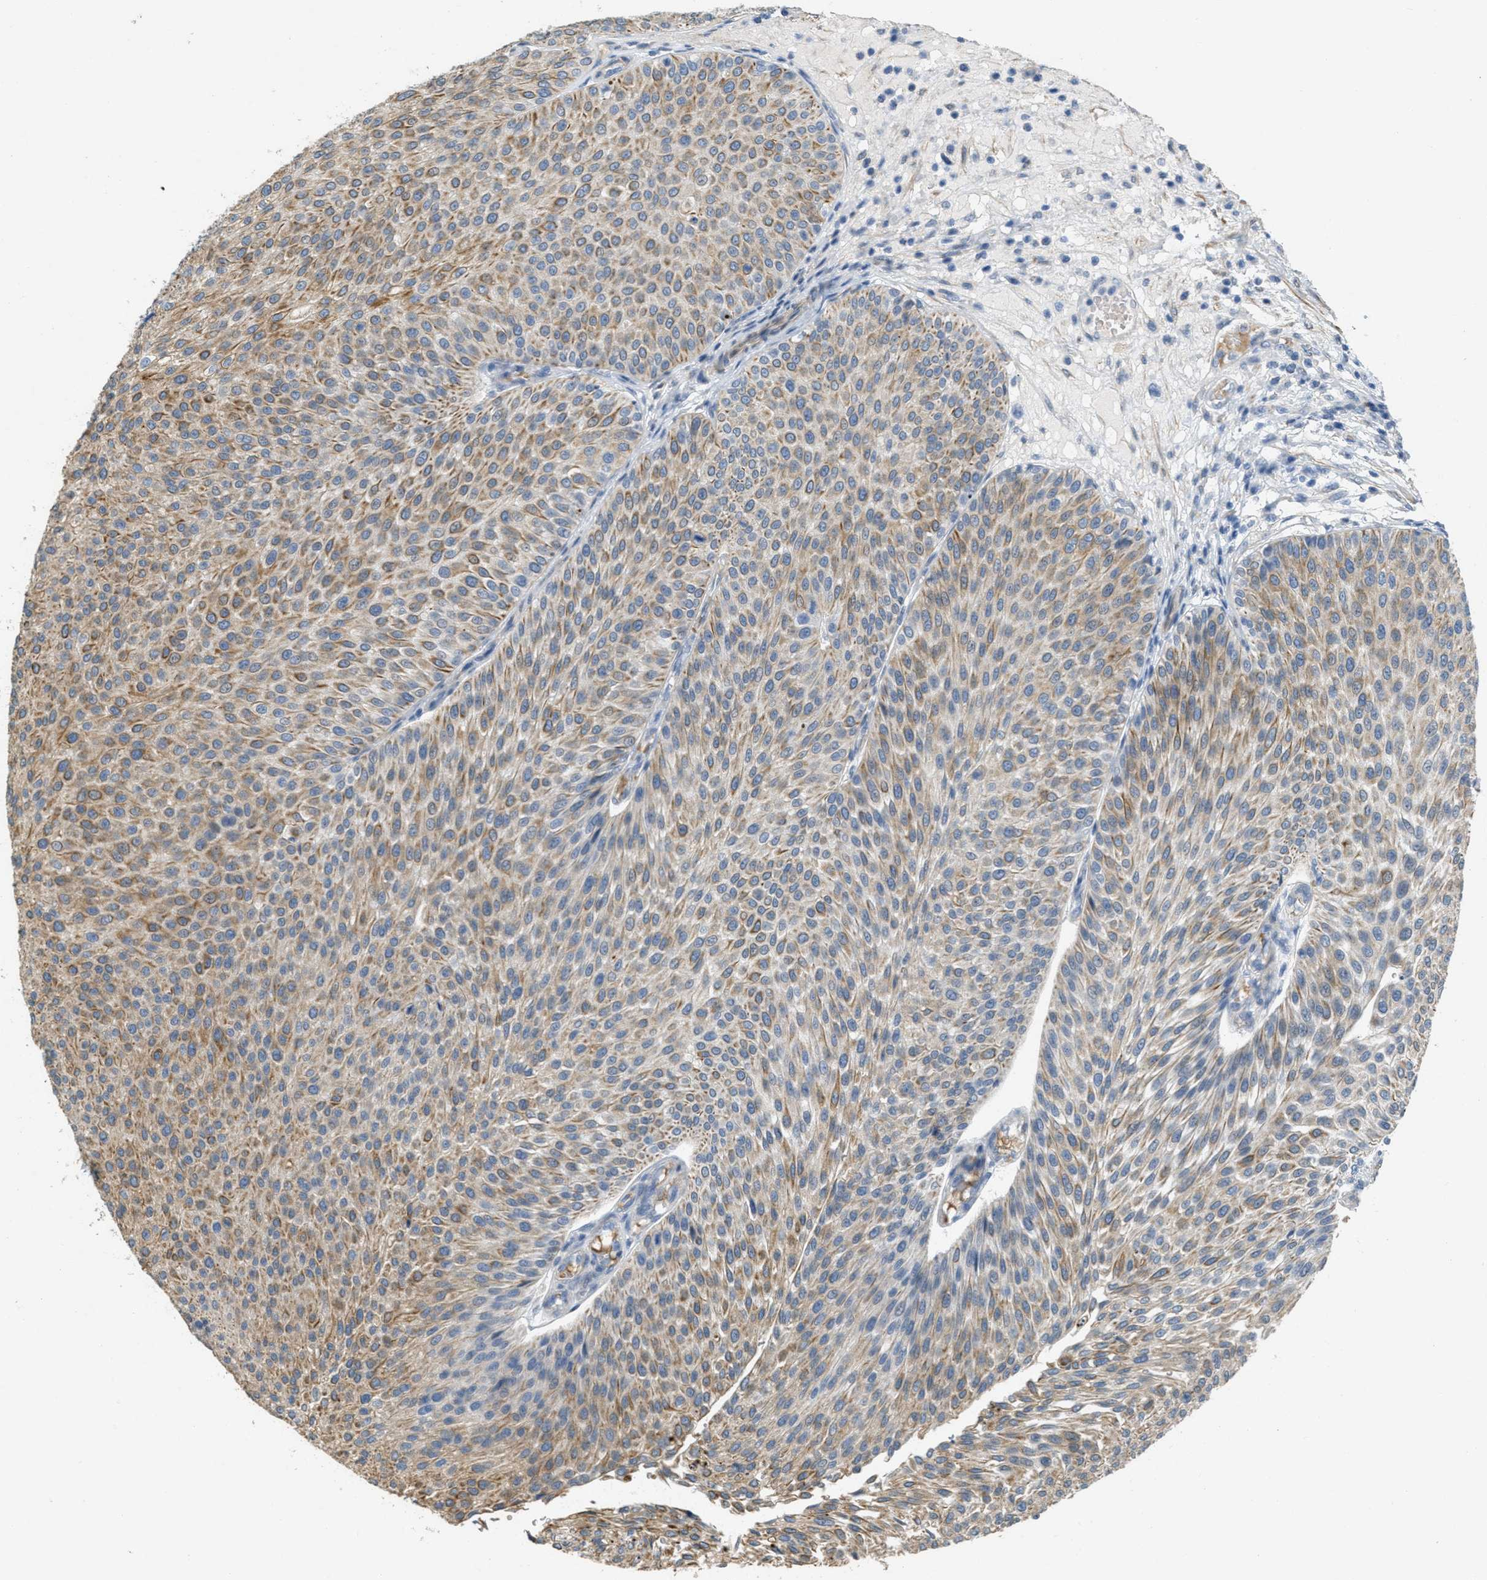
{"staining": {"intensity": "moderate", "quantity": ">75%", "location": "cytoplasmic/membranous"}, "tissue": "urothelial cancer", "cell_type": "Tumor cells", "image_type": "cancer", "snomed": [{"axis": "morphology", "description": "Urothelial carcinoma, Low grade"}, {"axis": "topography", "description": "Smooth muscle"}, {"axis": "topography", "description": "Urinary bladder"}], "caption": "Immunohistochemical staining of urothelial cancer displays moderate cytoplasmic/membranous protein staining in approximately >75% of tumor cells. Immunohistochemistry (ihc) stains the protein of interest in brown and the nuclei are stained blue.", "gene": "MRS2", "patient": {"sex": "male", "age": 60}}